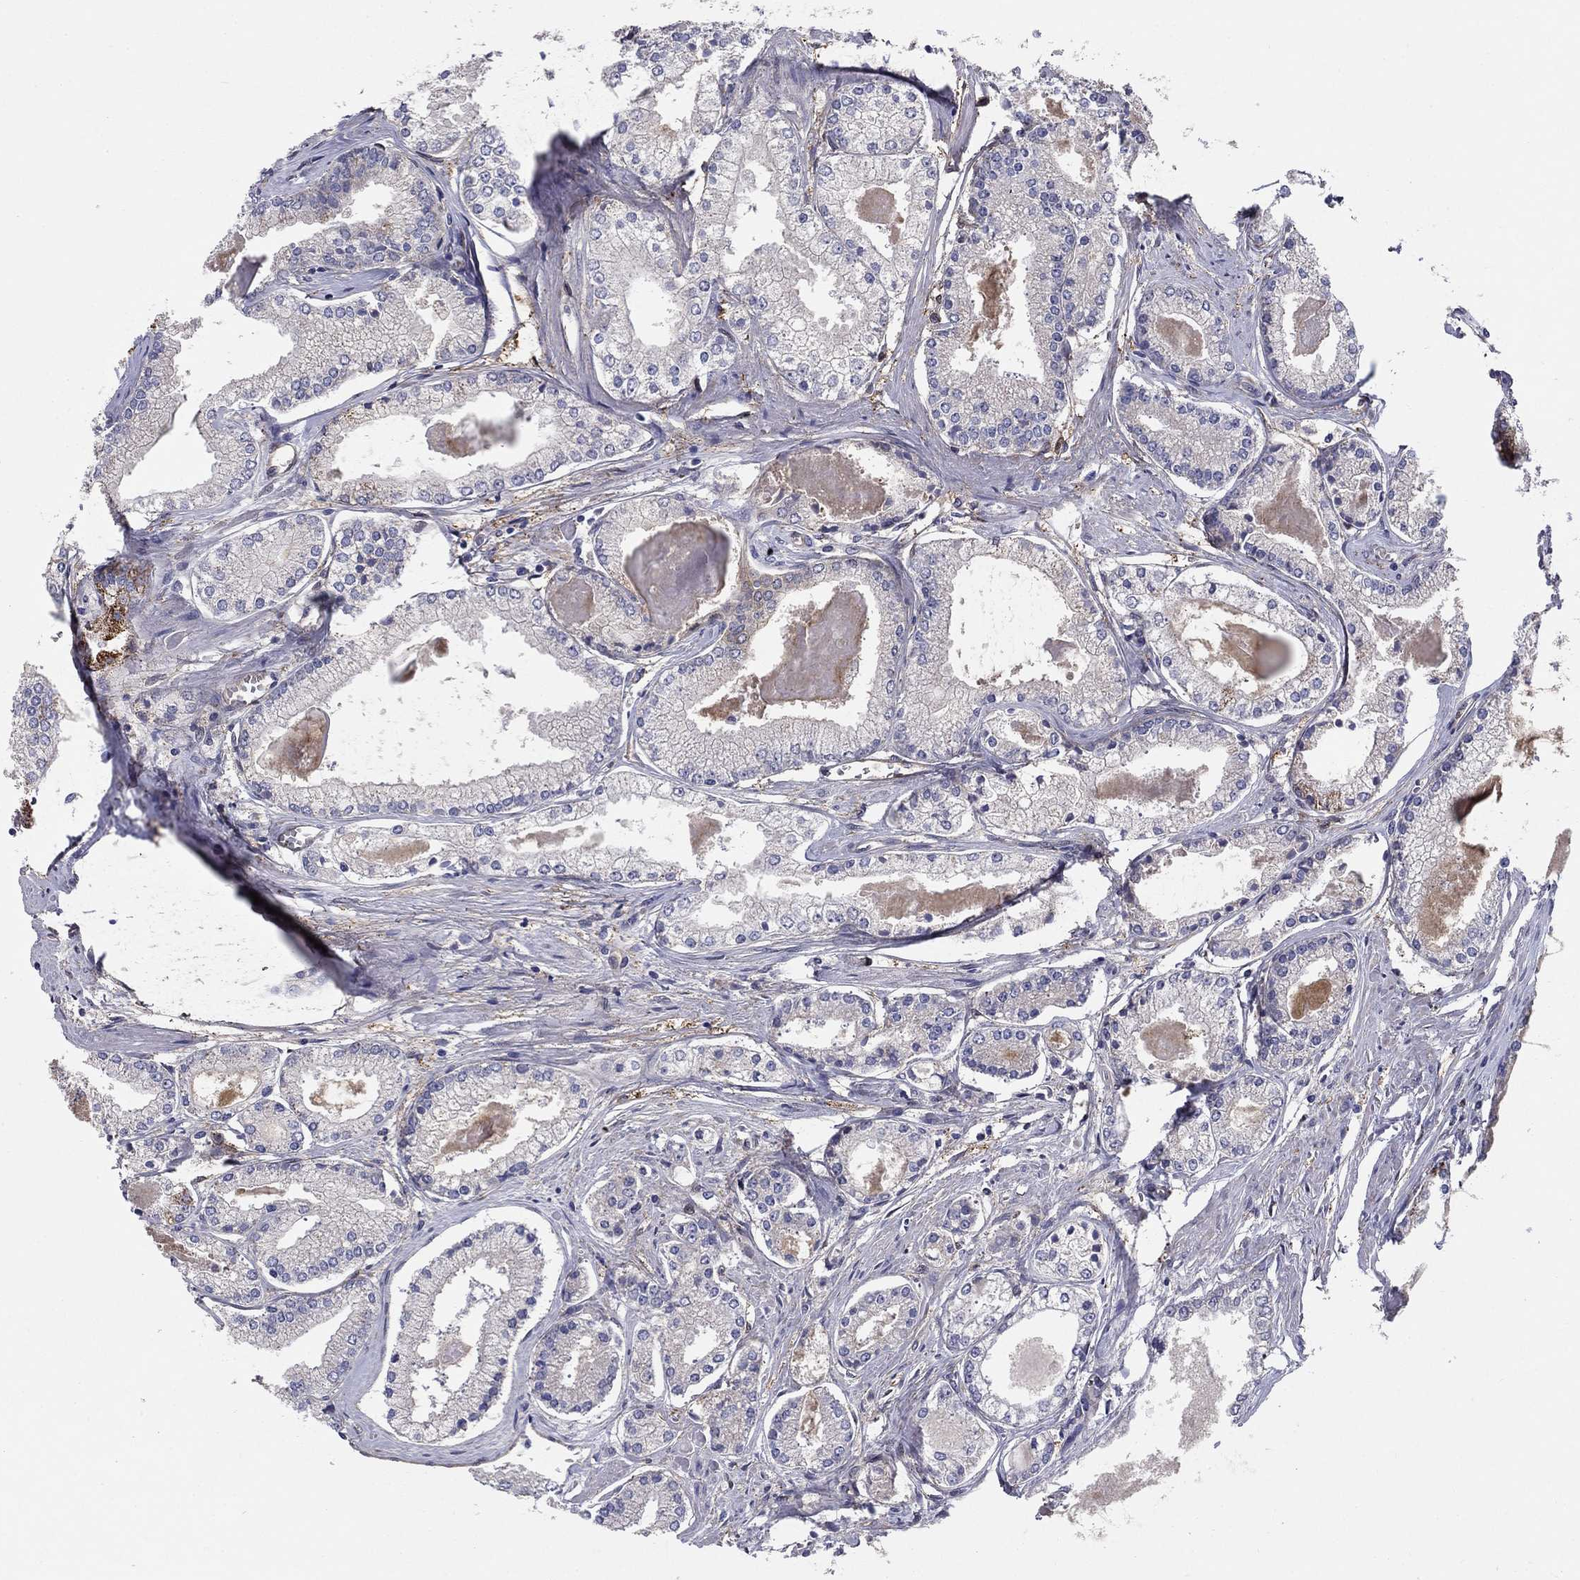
{"staining": {"intensity": "negative", "quantity": "none", "location": "none"}, "tissue": "prostate cancer", "cell_type": "Tumor cells", "image_type": "cancer", "snomed": [{"axis": "morphology", "description": "Adenocarcinoma, NOS"}, {"axis": "topography", "description": "Prostate"}], "caption": "High magnification brightfield microscopy of prostate cancer (adenocarcinoma) stained with DAB (3,3'-diaminobenzidine) (brown) and counterstained with hematoxylin (blue): tumor cells show no significant positivity. Brightfield microscopy of IHC stained with DAB (3,3'-diaminobenzidine) (brown) and hematoxylin (blue), captured at high magnification.", "gene": "EMP2", "patient": {"sex": "male", "age": 72}}